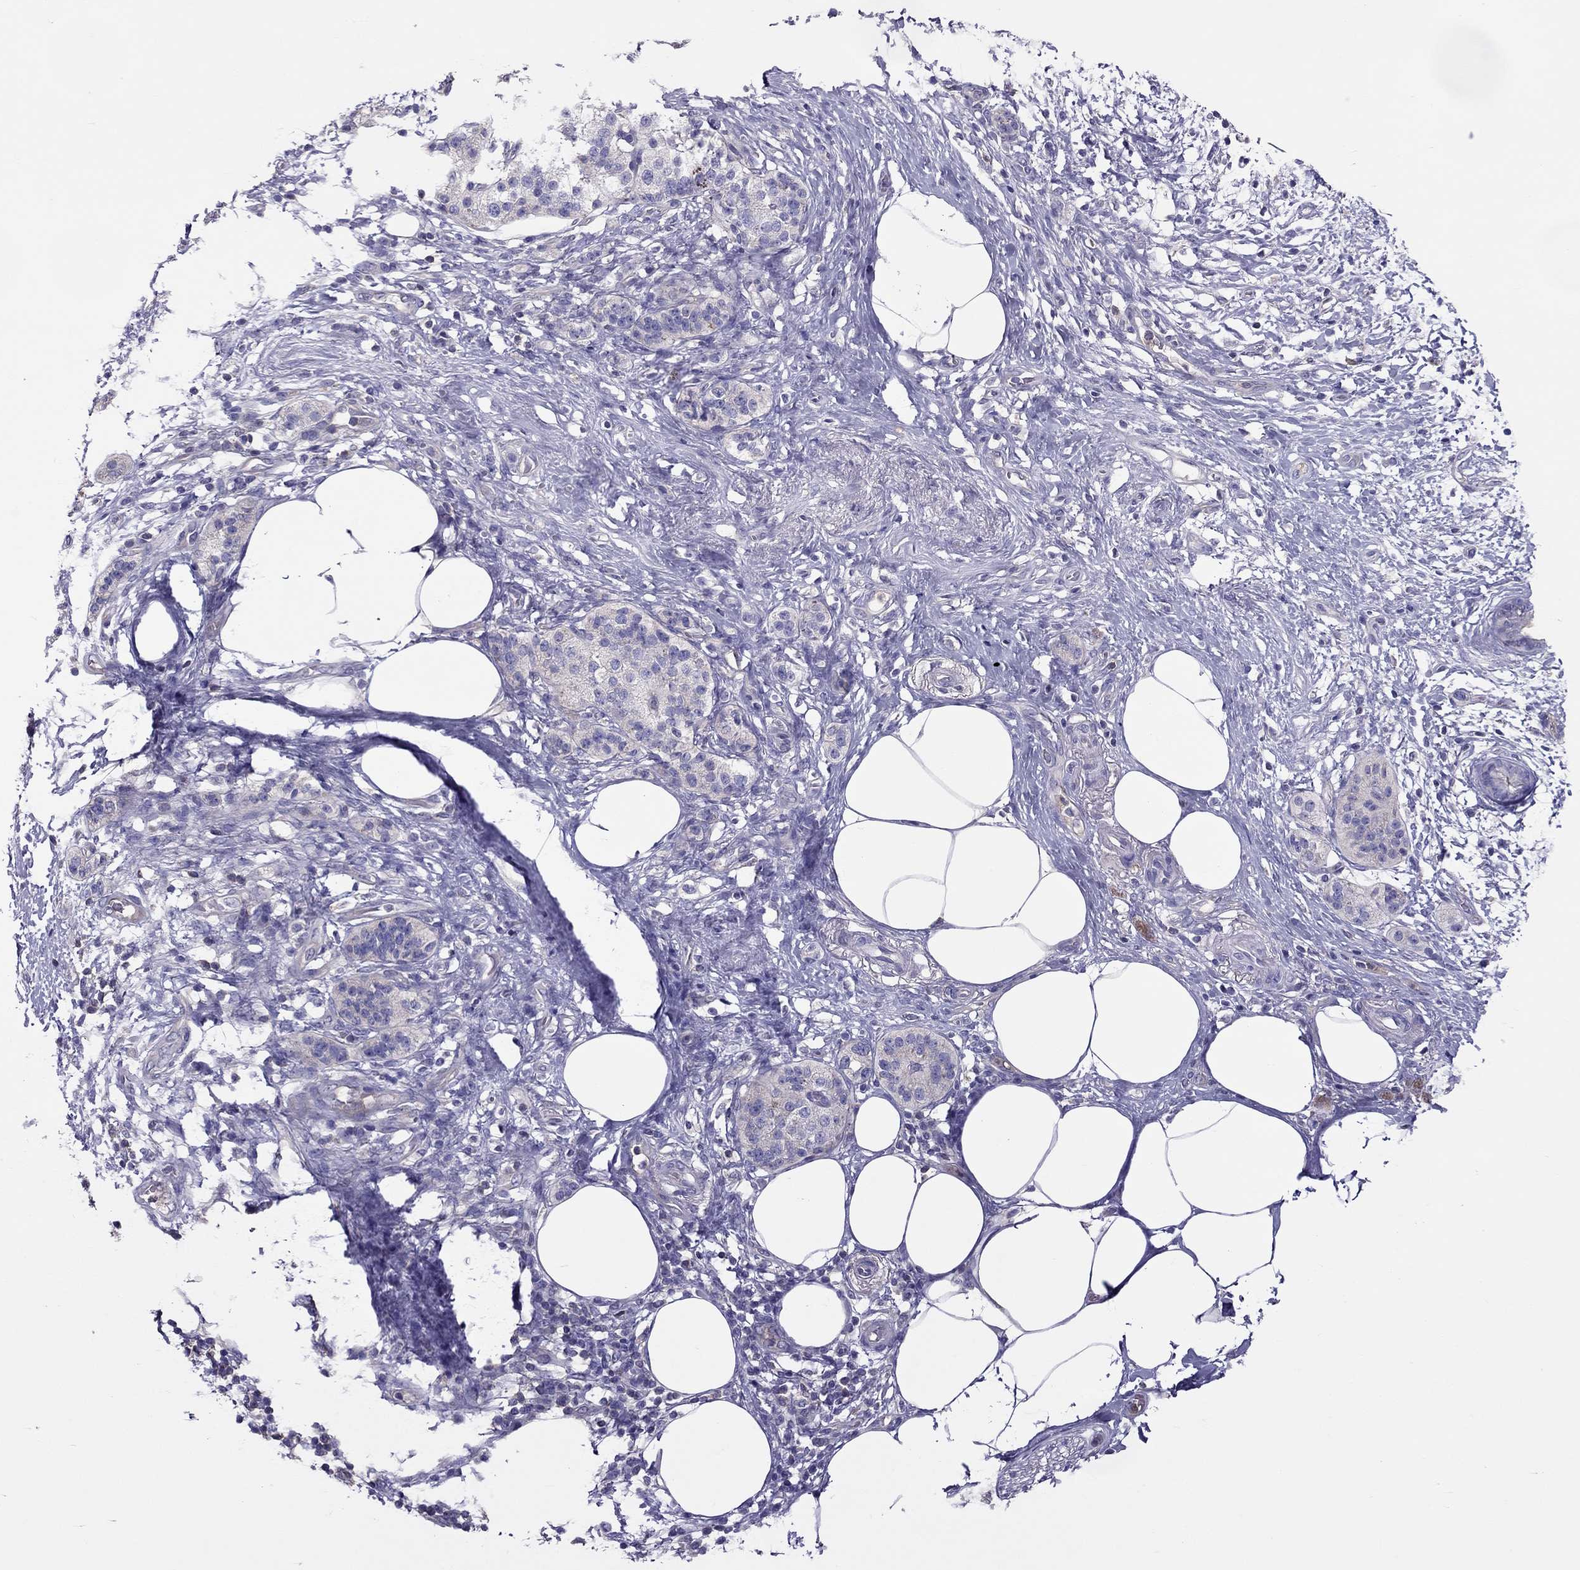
{"staining": {"intensity": "negative", "quantity": "none", "location": "none"}, "tissue": "pancreatic cancer", "cell_type": "Tumor cells", "image_type": "cancer", "snomed": [{"axis": "morphology", "description": "Adenocarcinoma, NOS"}, {"axis": "topography", "description": "Pancreas"}], "caption": "High power microscopy histopathology image of an immunohistochemistry photomicrograph of pancreatic adenocarcinoma, revealing no significant expression in tumor cells.", "gene": "TEX22", "patient": {"sex": "female", "age": 72}}